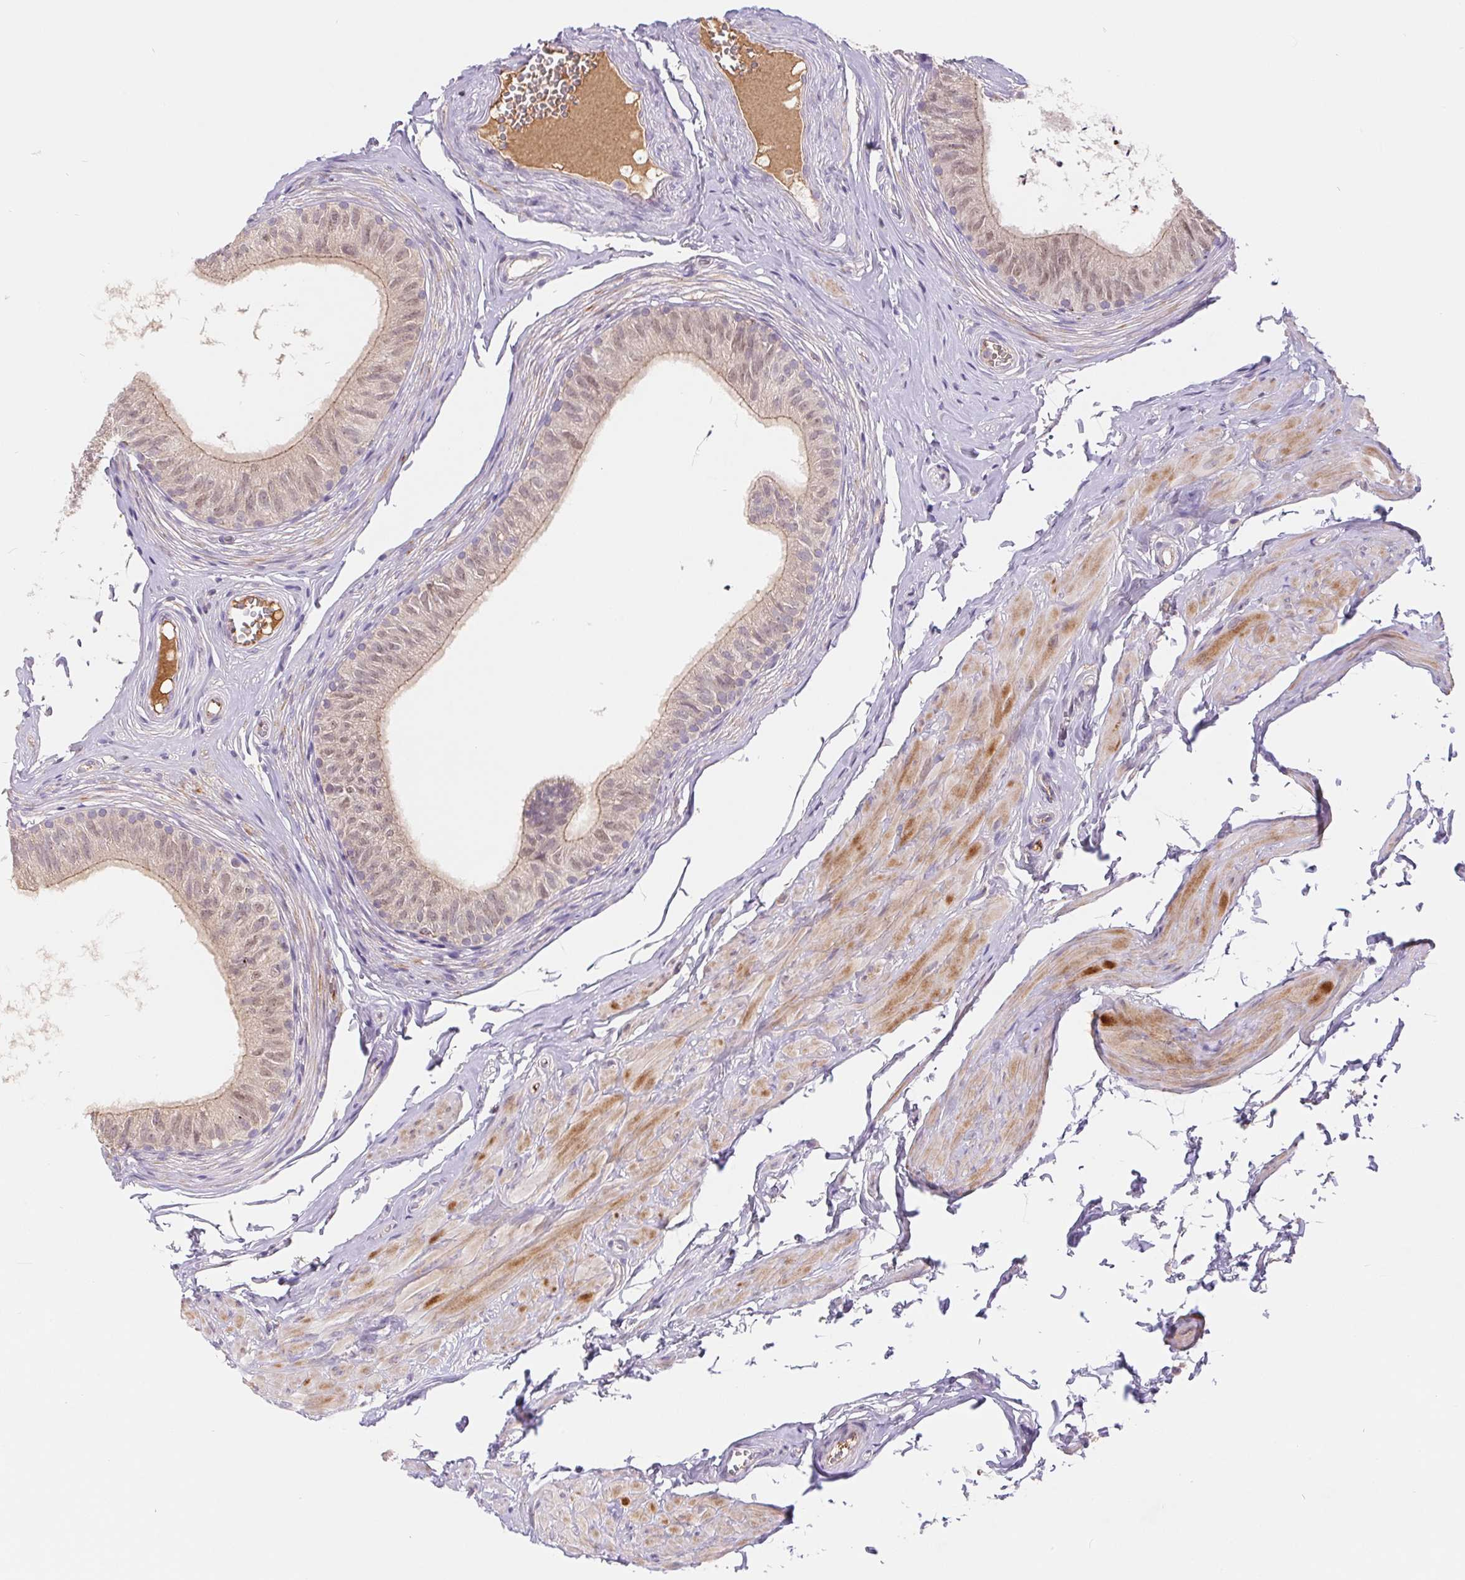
{"staining": {"intensity": "weak", "quantity": "25%-75%", "location": "cytoplasmic/membranous,nuclear"}, "tissue": "epididymis", "cell_type": "Glandular cells", "image_type": "normal", "snomed": [{"axis": "morphology", "description": "Normal tissue, NOS"}, {"axis": "topography", "description": "Epididymis, spermatic cord, NOS"}, {"axis": "topography", "description": "Epididymis"}, {"axis": "topography", "description": "Peripheral nerve tissue"}], "caption": "Protein staining of benign epididymis reveals weak cytoplasmic/membranous,nuclear staining in about 25%-75% of glandular cells.", "gene": "EMC6", "patient": {"sex": "male", "age": 29}}